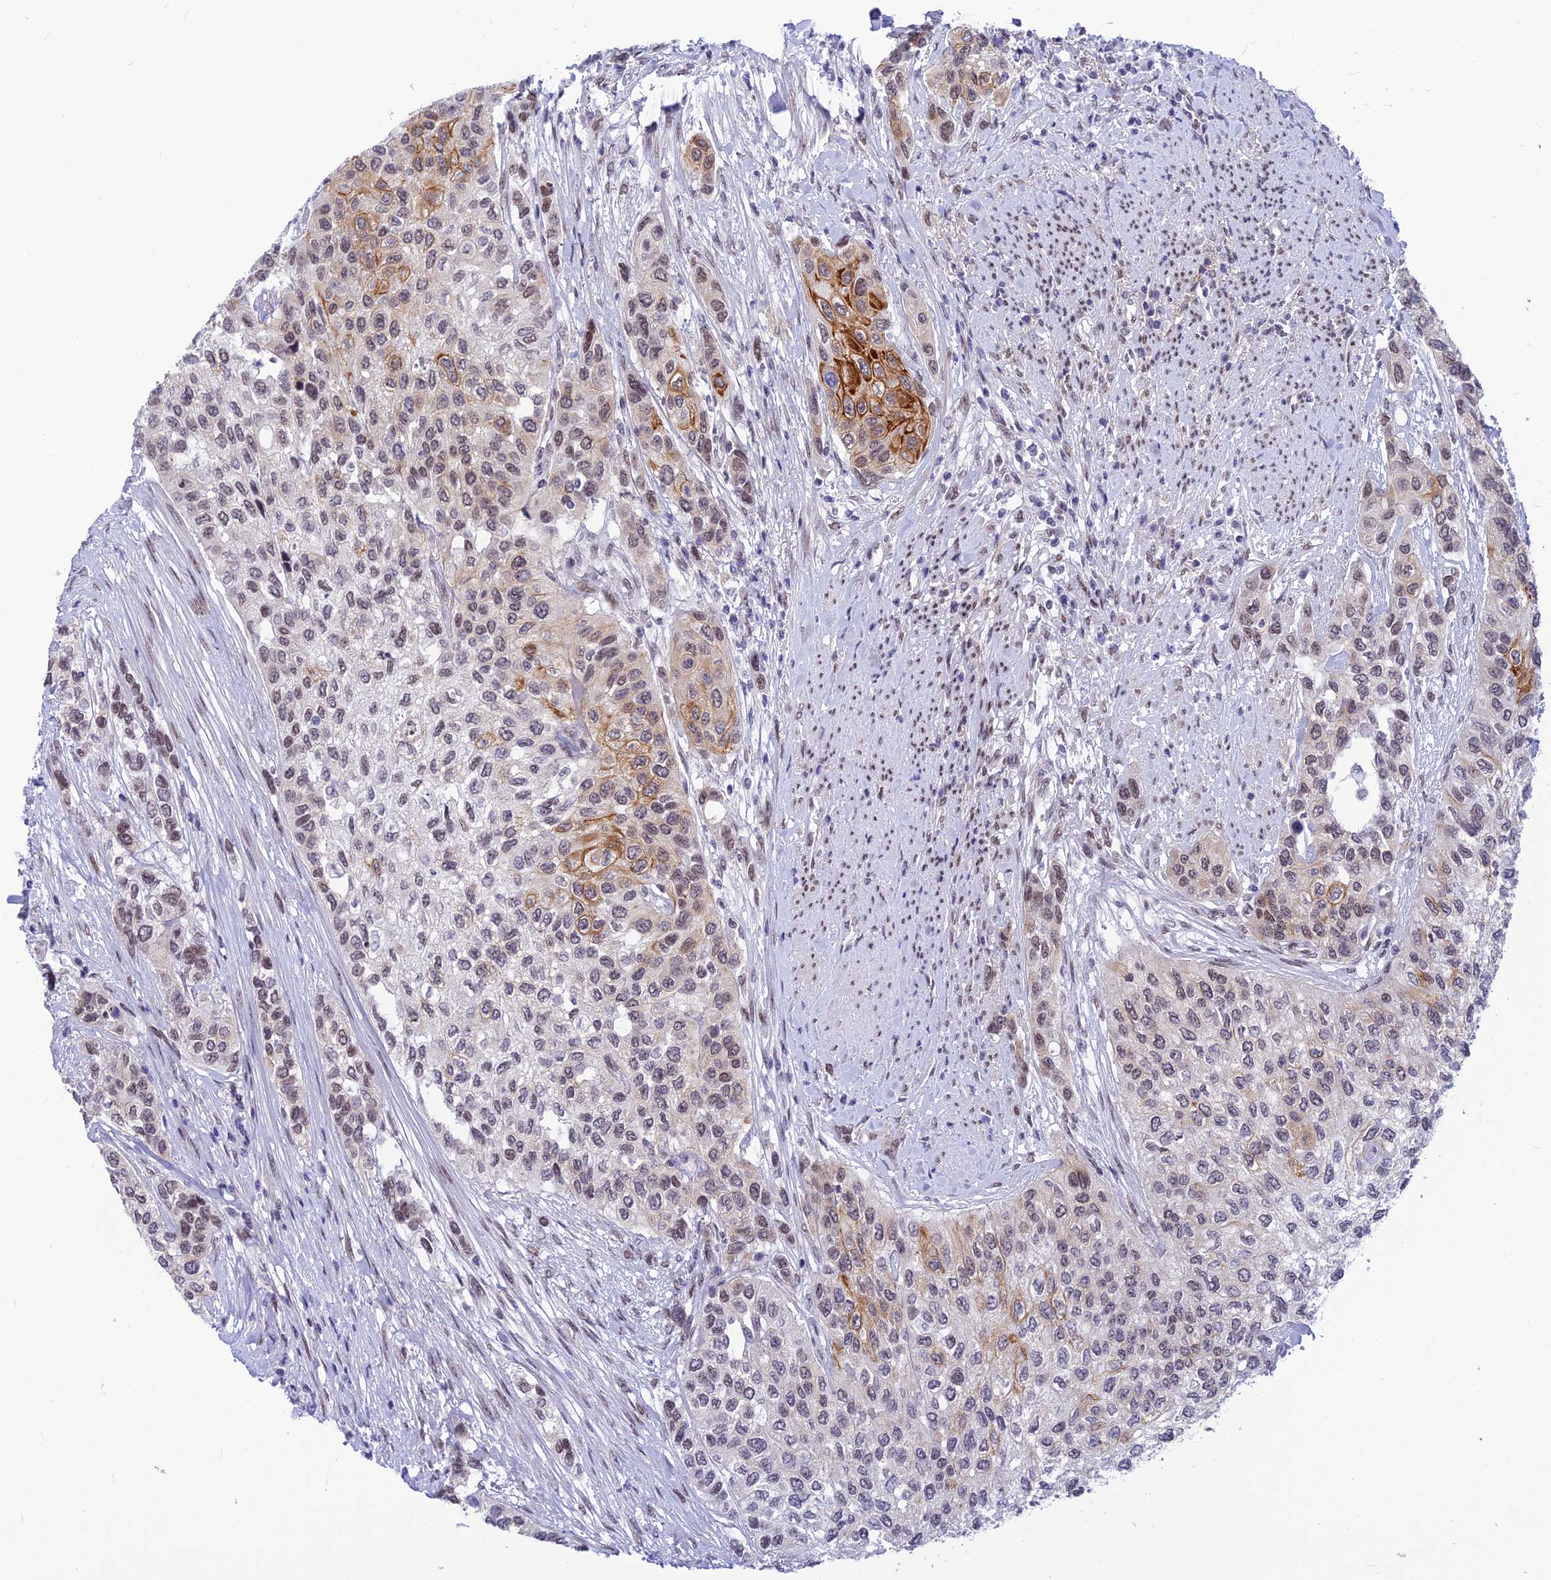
{"staining": {"intensity": "strong", "quantity": "<25%", "location": "cytoplasmic/membranous"}, "tissue": "urothelial cancer", "cell_type": "Tumor cells", "image_type": "cancer", "snomed": [{"axis": "morphology", "description": "Normal tissue, NOS"}, {"axis": "morphology", "description": "Urothelial carcinoma, High grade"}, {"axis": "topography", "description": "Vascular tissue"}, {"axis": "topography", "description": "Urinary bladder"}], "caption": "IHC image of neoplastic tissue: urothelial cancer stained using immunohistochemistry shows medium levels of strong protein expression localized specifically in the cytoplasmic/membranous of tumor cells, appearing as a cytoplasmic/membranous brown color.", "gene": "KCTD13", "patient": {"sex": "female", "age": 56}}